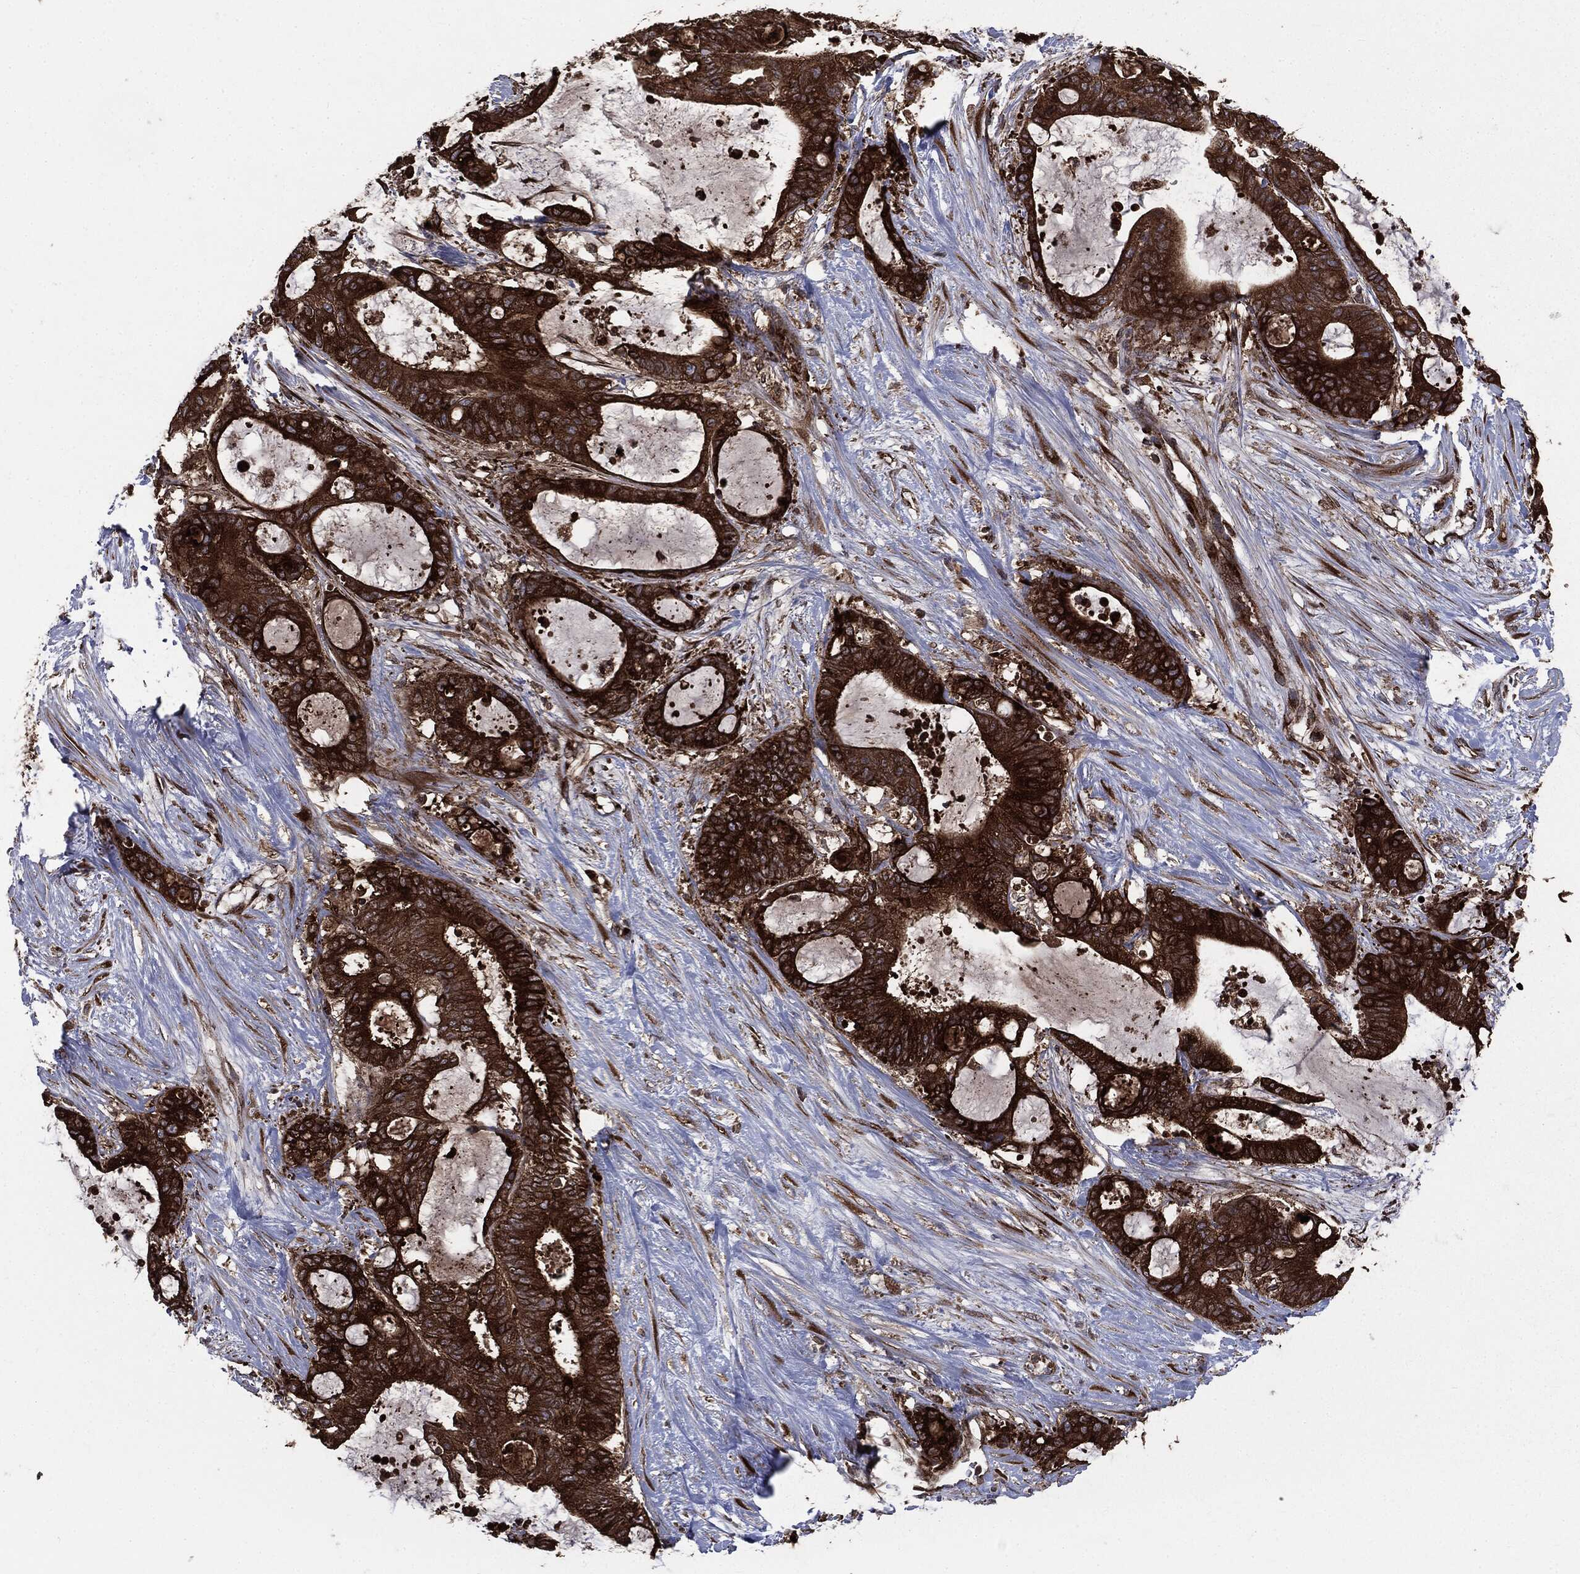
{"staining": {"intensity": "strong", "quantity": ">75%", "location": "cytoplasmic/membranous"}, "tissue": "liver cancer", "cell_type": "Tumor cells", "image_type": "cancer", "snomed": [{"axis": "morphology", "description": "Normal tissue, NOS"}, {"axis": "morphology", "description": "Cholangiocarcinoma"}, {"axis": "topography", "description": "Liver"}, {"axis": "topography", "description": "Peripheral nerve tissue"}], "caption": "Protein positivity by IHC exhibits strong cytoplasmic/membranous expression in about >75% of tumor cells in cholangiocarcinoma (liver).", "gene": "PLOD3", "patient": {"sex": "female", "age": 73}}